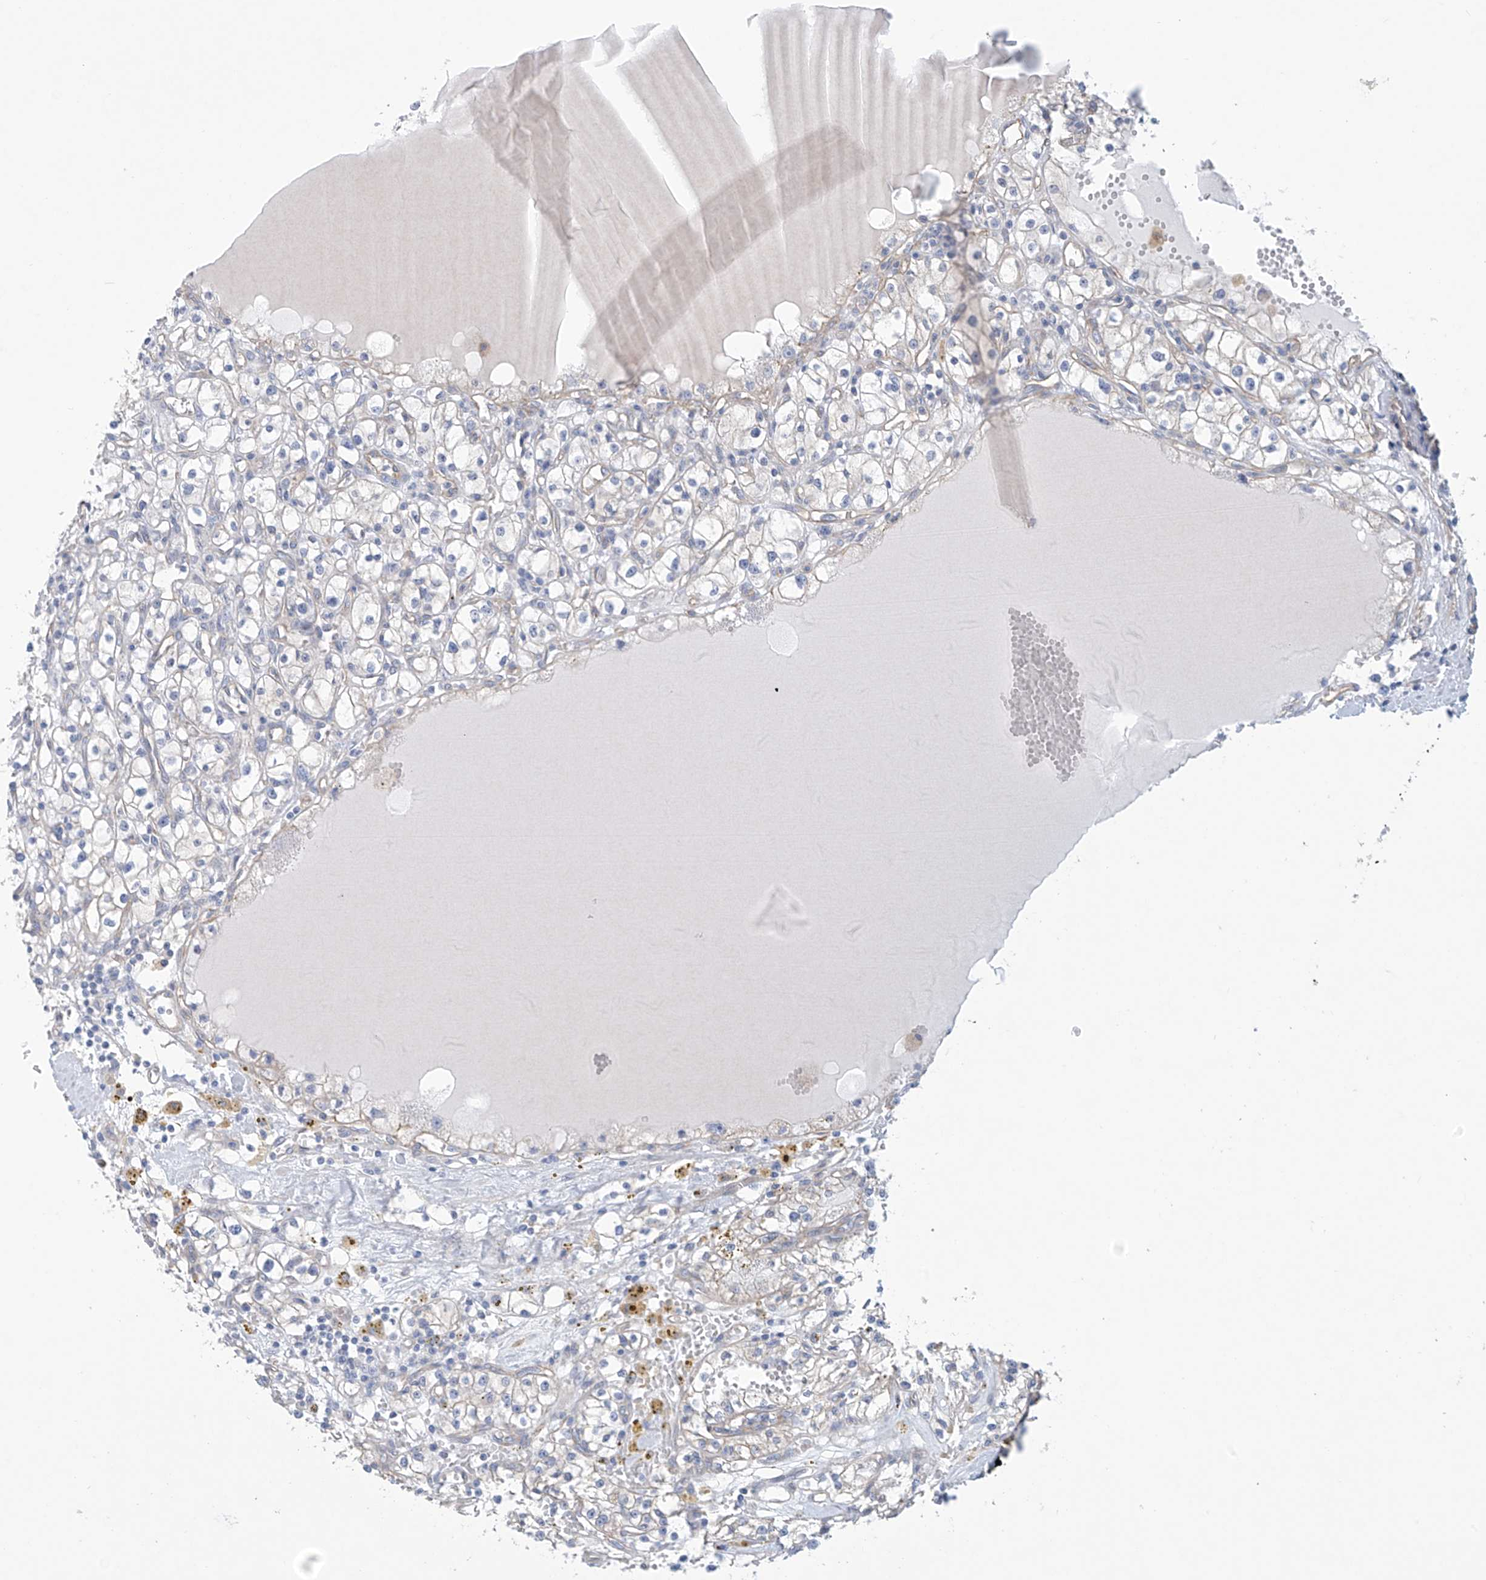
{"staining": {"intensity": "negative", "quantity": "none", "location": "none"}, "tissue": "renal cancer", "cell_type": "Tumor cells", "image_type": "cancer", "snomed": [{"axis": "morphology", "description": "Adenocarcinoma, NOS"}, {"axis": "topography", "description": "Kidney"}], "caption": "Renal adenocarcinoma was stained to show a protein in brown. There is no significant expression in tumor cells.", "gene": "ABHD13", "patient": {"sex": "male", "age": 56}}